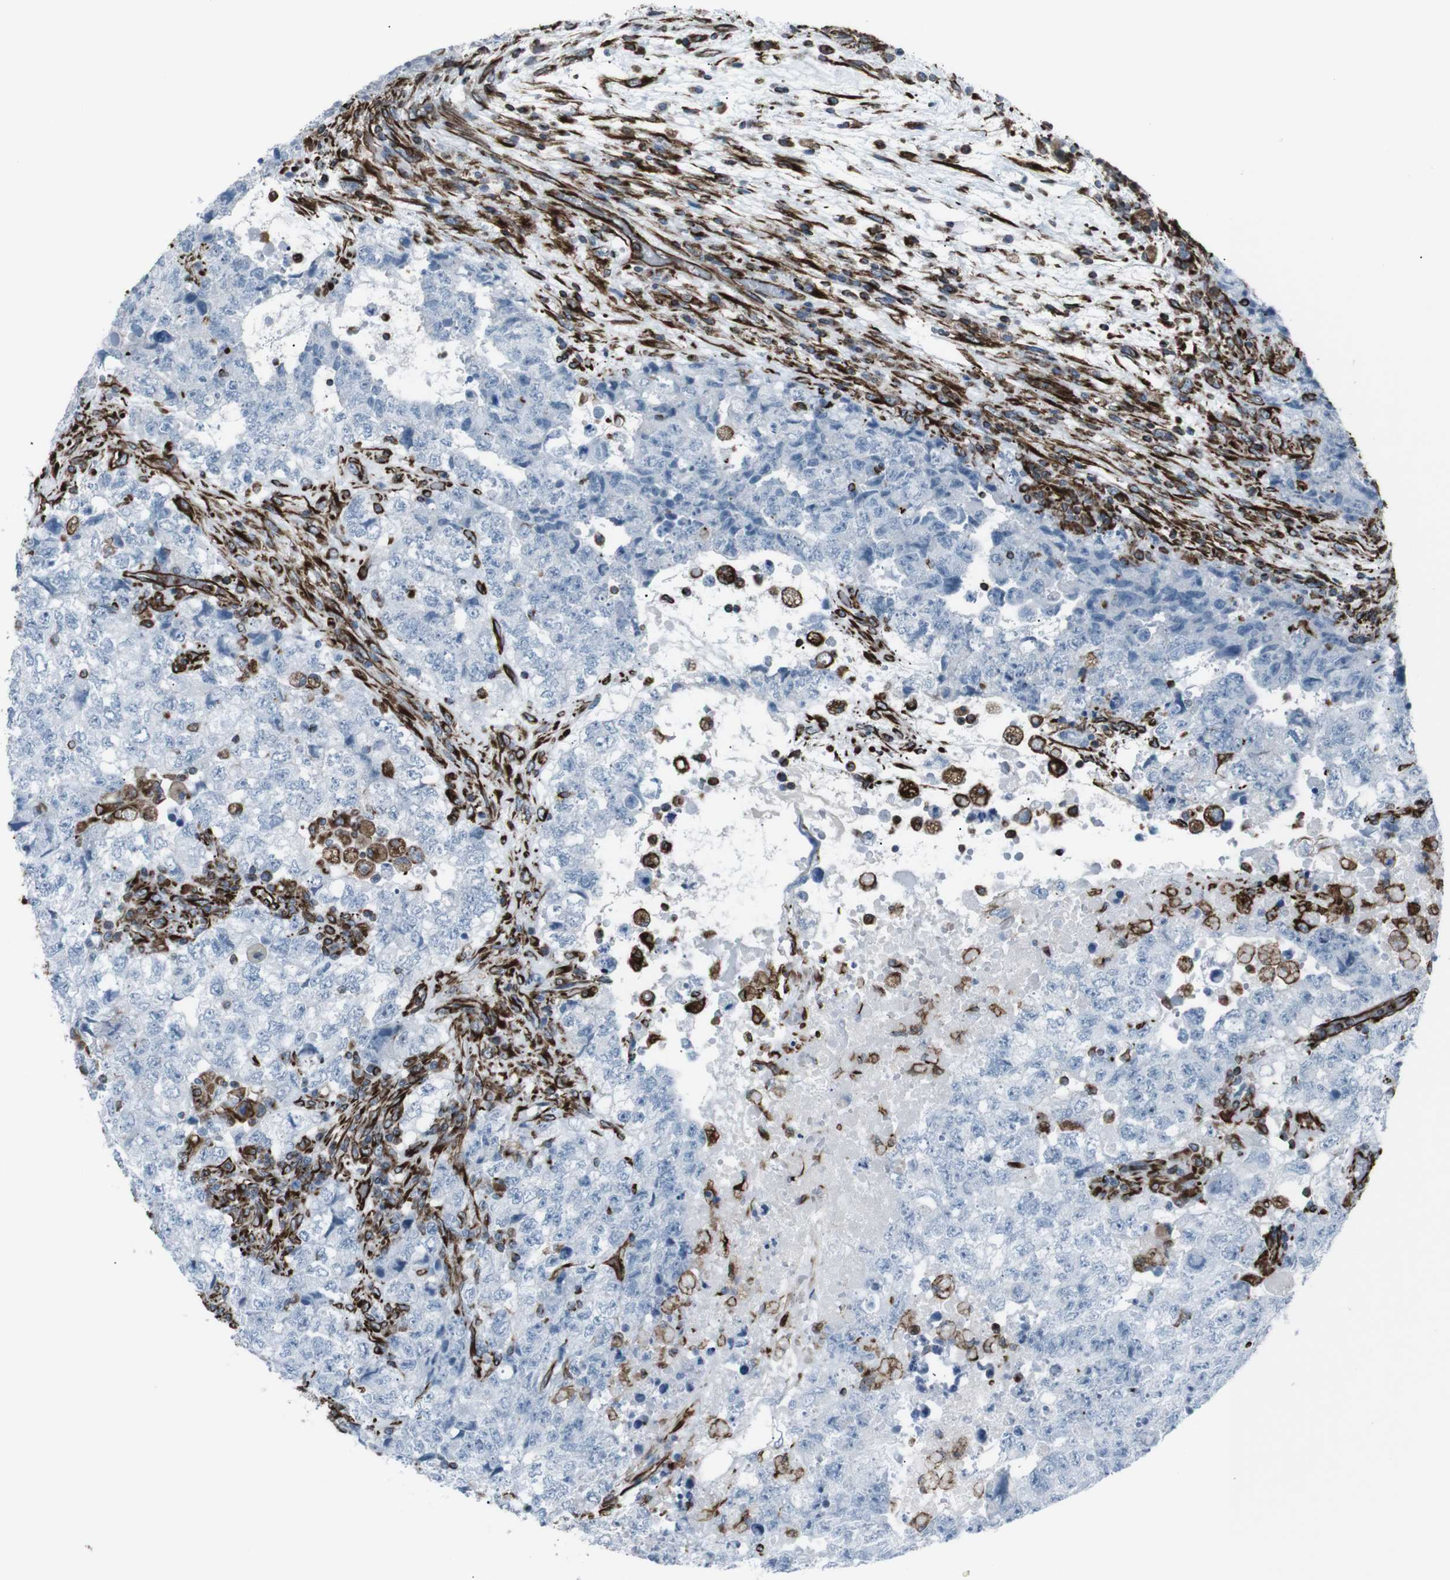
{"staining": {"intensity": "negative", "quantity": "none", "location": "none"}, "tissue": "testis cancer", "cell_type": "Tumor cells", "image_type": "cancer", "snomed": [{"axis": "morphology", "description": "Carcinoma, Embryonal, NOS"}, {"axis": "topography", "description": "Testis"}], "caption": "A high-resolution micrograph shows immunohistochemistry (IHC) staining of testis cancer, which displays no significant positivity in tumor cells. (DAB (3,3'-diaminobenzidine) immunohistochemistry visualized using brightfield microscopy, high magnification).", "gene": "ZDHHC6", "patient": {"sex": "male", "age": 36}}